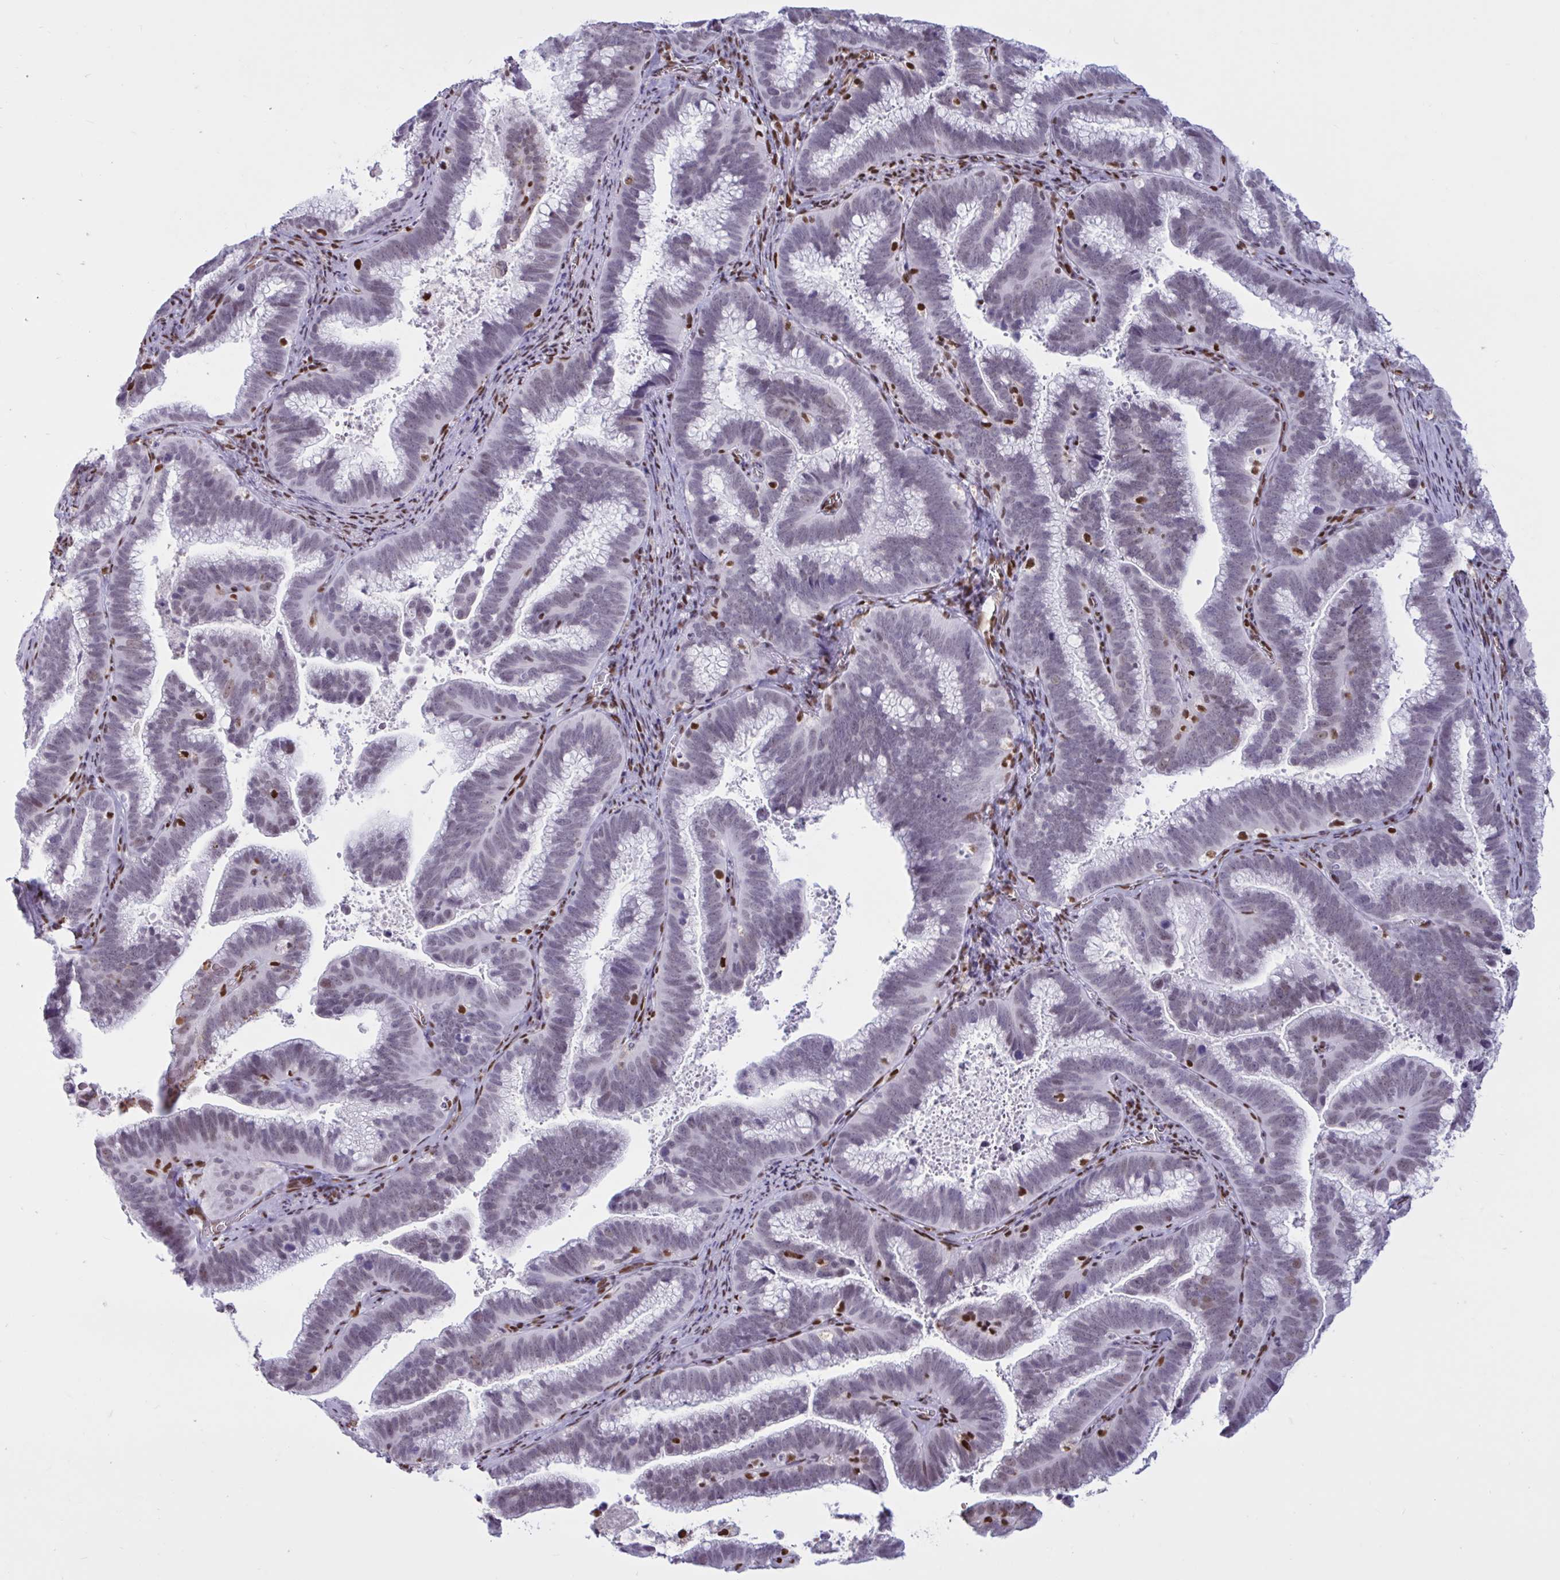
{"staining": {"intensity": "negative", "quantity": "none", "location": "none"}, "tissue": "cervical cancer", "cell_type": "Tumor cells", "image_type": "cancer", "snomed": [{"axis": "morphology", "description": "Adenocarcinoma, NOS"}, {"axis": "topography", "description": "Cervix"}], "caption": "Tumor cells show no significant staining in cervical cancer.", "gene": "CBFA2T2", "patient": {"sex": "female", "age": 61}}